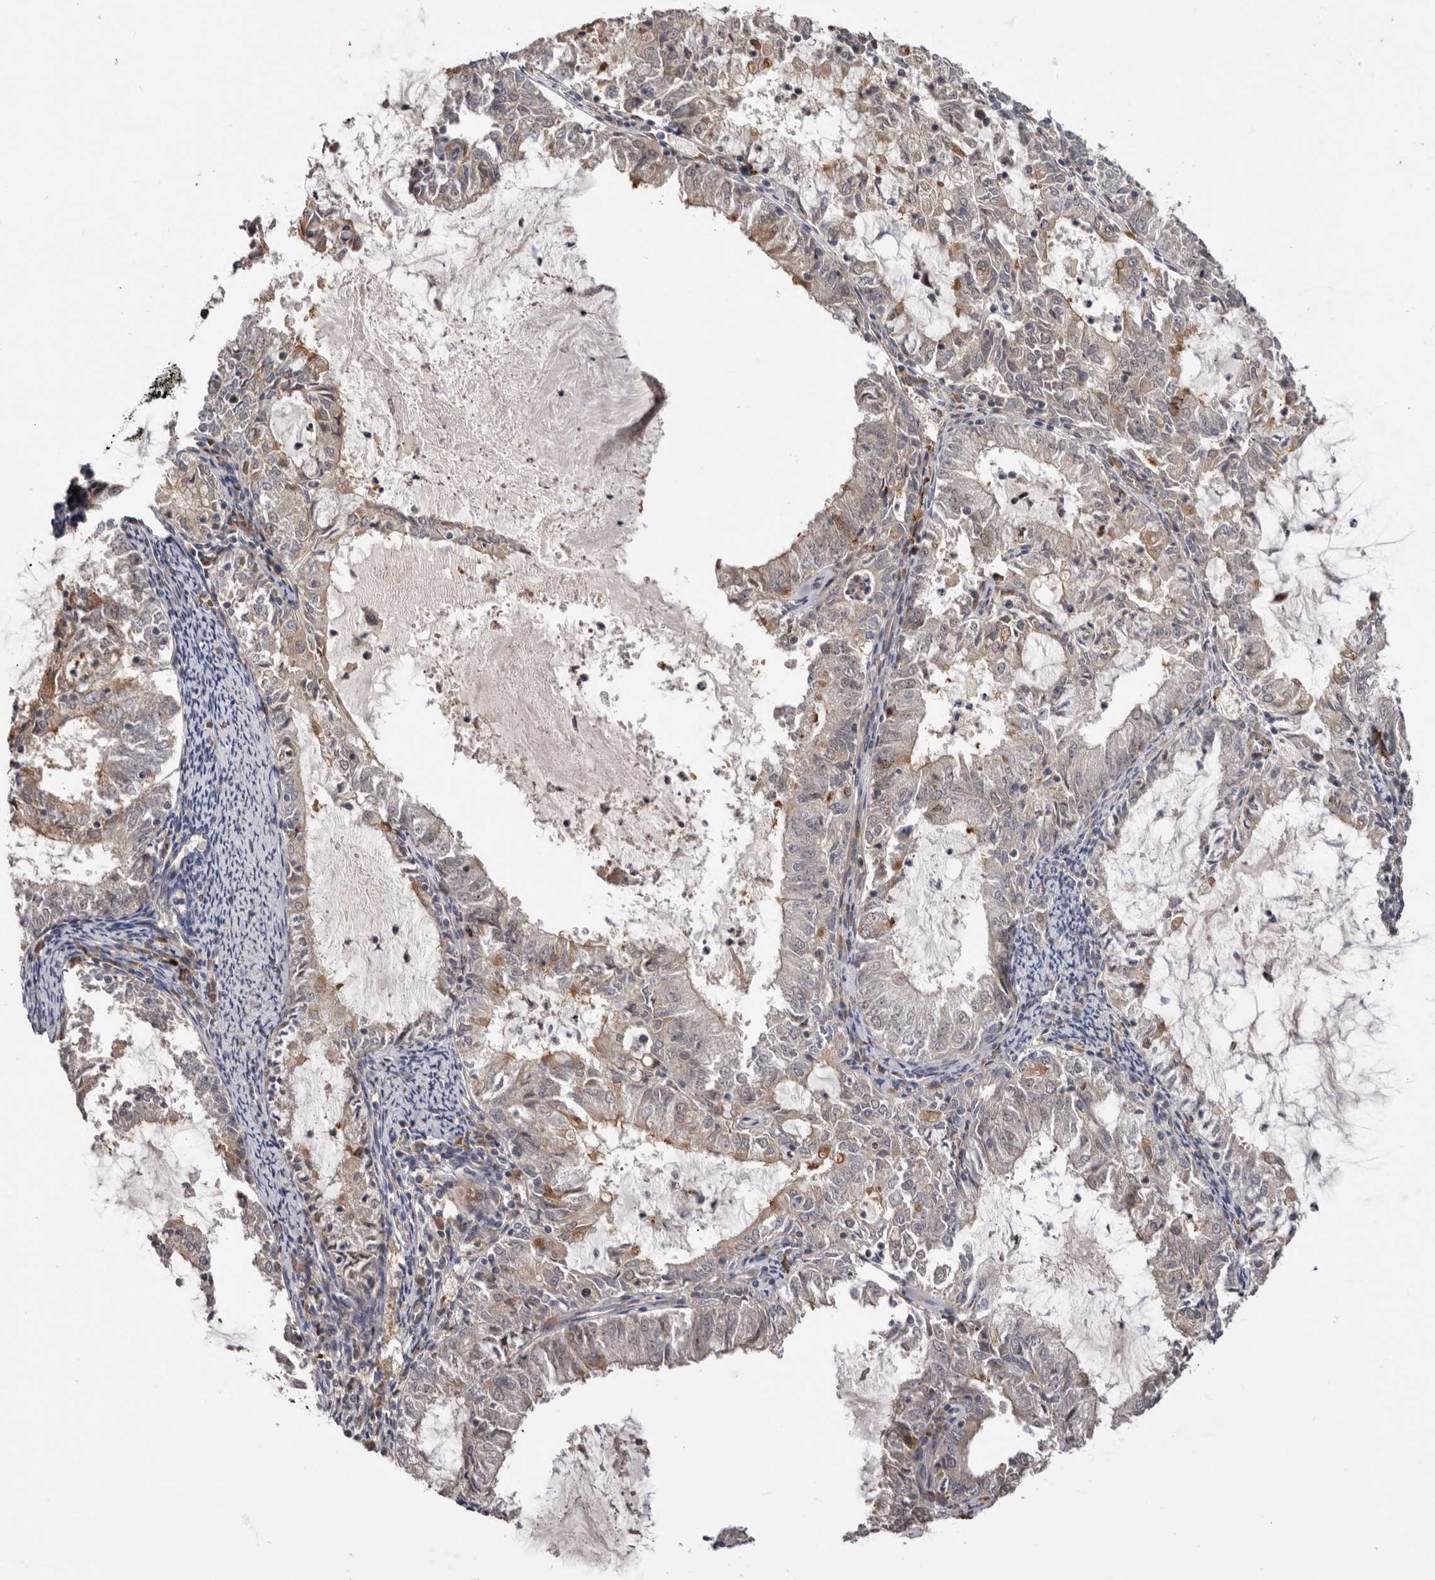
{"staining": {"intensity": "negative", "quantity": "none", "location": "none"}, "tissue": "endometrial cancer", "cell_type": "Tumor cells", "image_type": "cancer", "snomed": [{"axis": "morphology", "description": "Adenocarcinoma, NOS"}, {"axis": "topography", "description": "Endometrium"}], "caption": "DAB (3,3'-diaminobenzidine) immunohistochemical staining of human endometrial adenocarcinoma exhibits no significant positivity in tumor cells.", "gene": "CDCA8", "patient": {"sex": "female", "age": 57}}